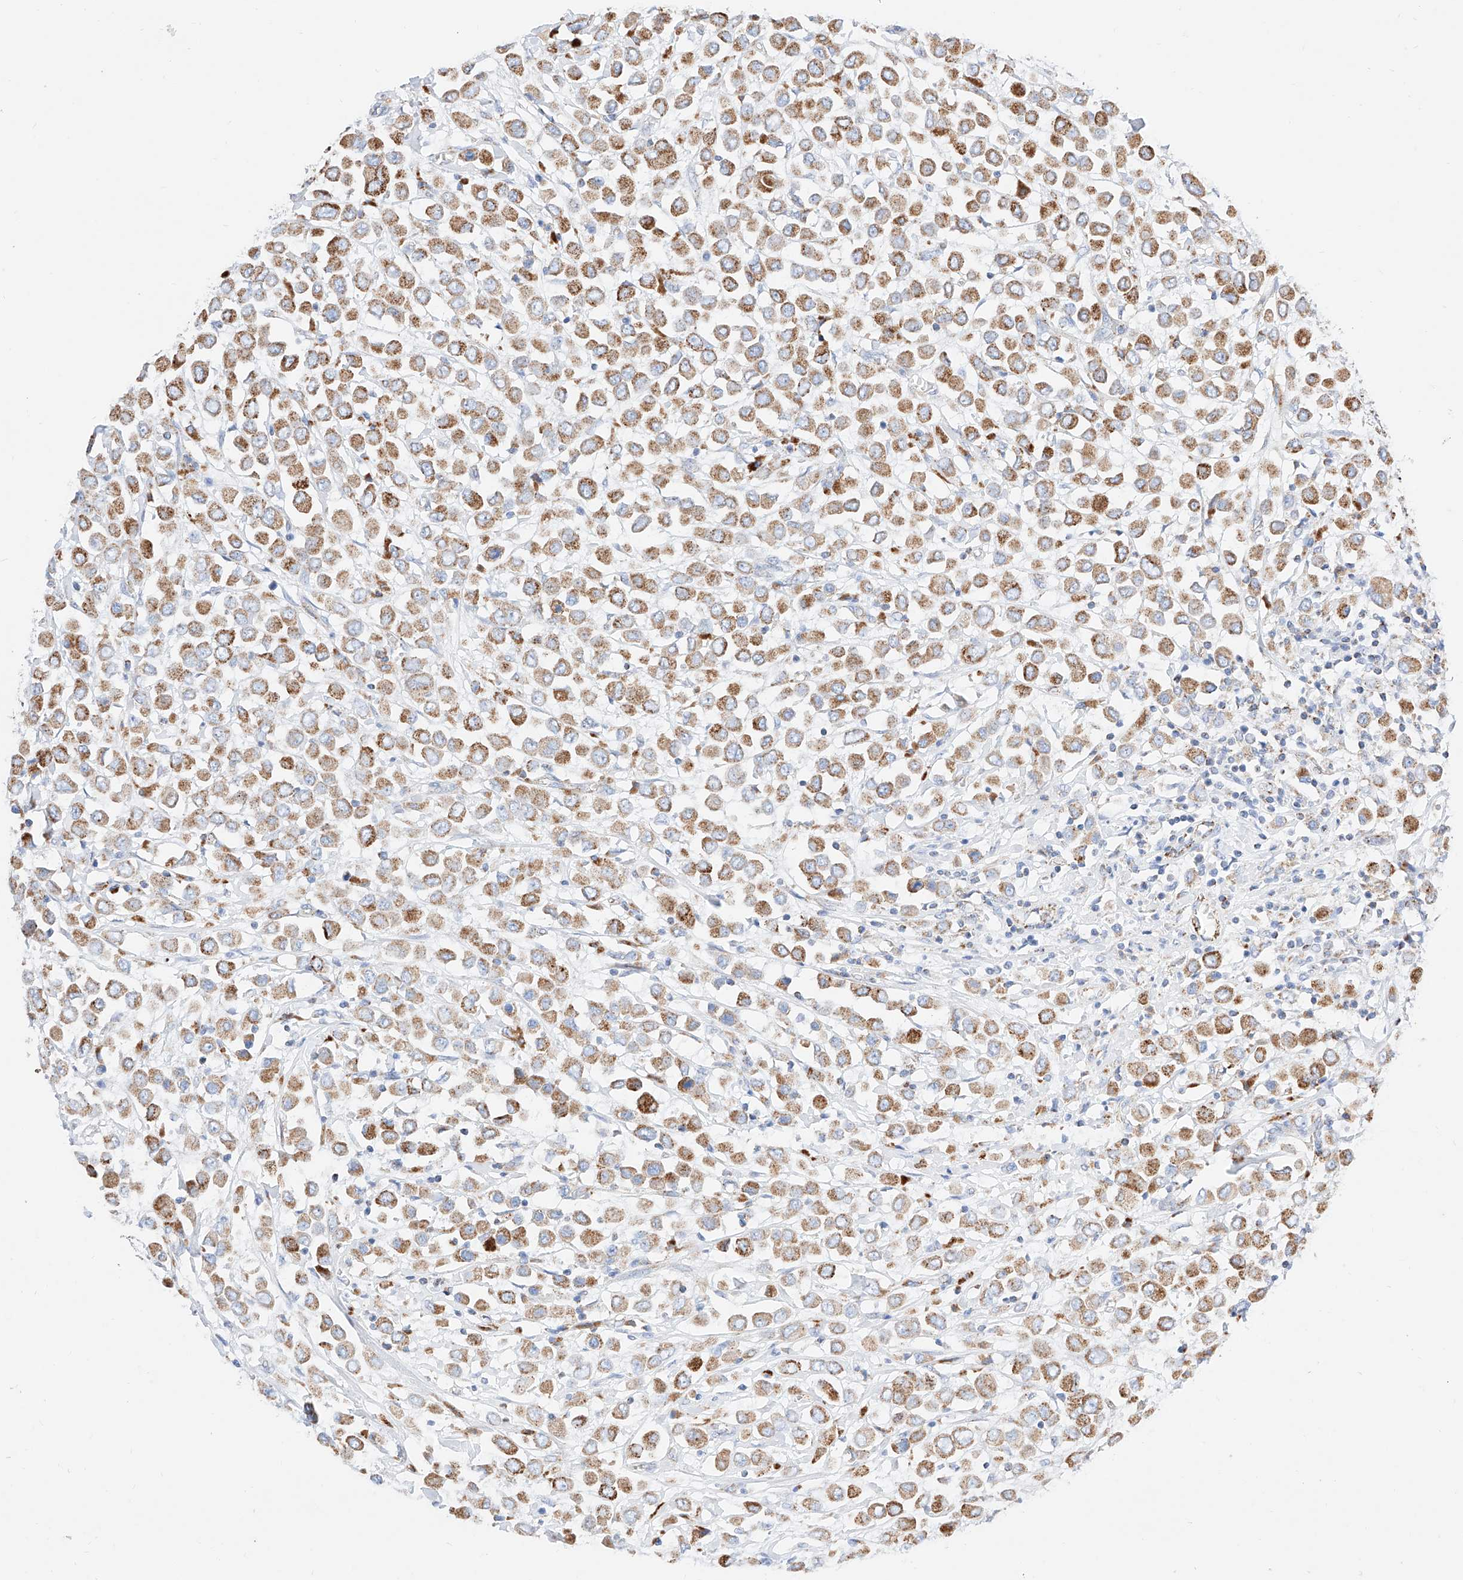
{"staining": {"intensity": "moderate", "quantity": ">75%", "location": "cytoplasmic/membranous"}, "tissue": "breast cancer", "cell_type": "Tumor cells", "image_type": "cancer", "snomed": [{"axis": "morphology", "description": "Duct carcinoma"}, {"axis": "topography", "description": "Breast"}], "caption": "Brown immunohistochemical staining in breast cancer (intraductal carcinoma) reveals moderate cytoplasmic/membranous expression in about >75% of tumor cells.", "gene": "C6orf62", "patient": {"sex": "female", "age": 61}}